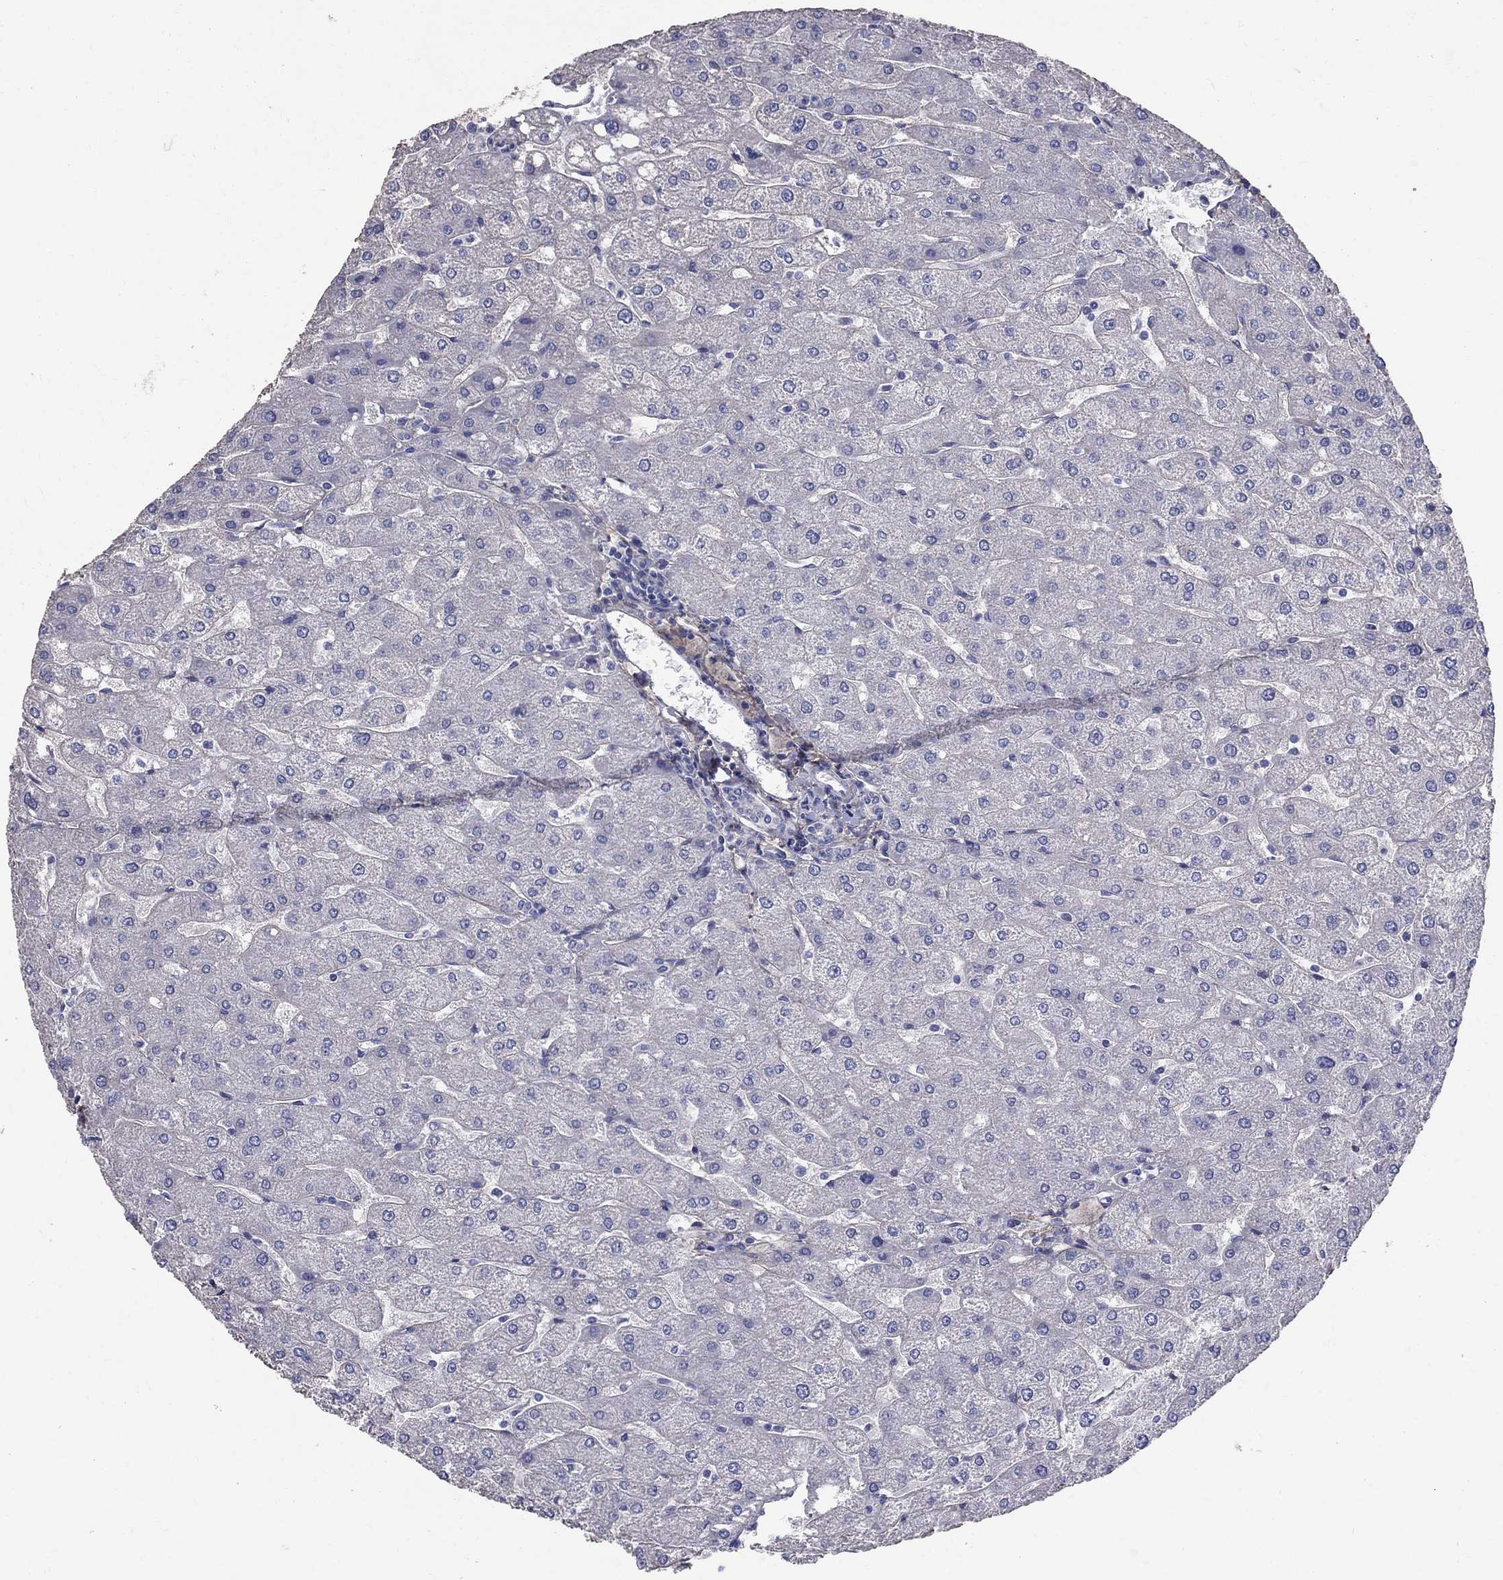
{"staining": {"intensity": "negative", "quantity": "none", "location": "none"}, "tissue": "liver", "cell_type": "Cholangiocytes", "image_type": "normal", "snomed": [{"axis": "morphology", "description": "Normal tissue, NOS"}, {"axis": "topography", "description": "Liver"}], "caption": "The immunohistochemistry micrograph has no significant positivity in cholangiocytes of liver. Brightfield microscopy of immunohistochemistry (IHC) stained with DAB (3,3'-diaminobenzidine) (brown) and hematoxylin (blue), captured at high magnification.", "gene": "ANXA10", "patient": {"sex": "male", "age": 67}}